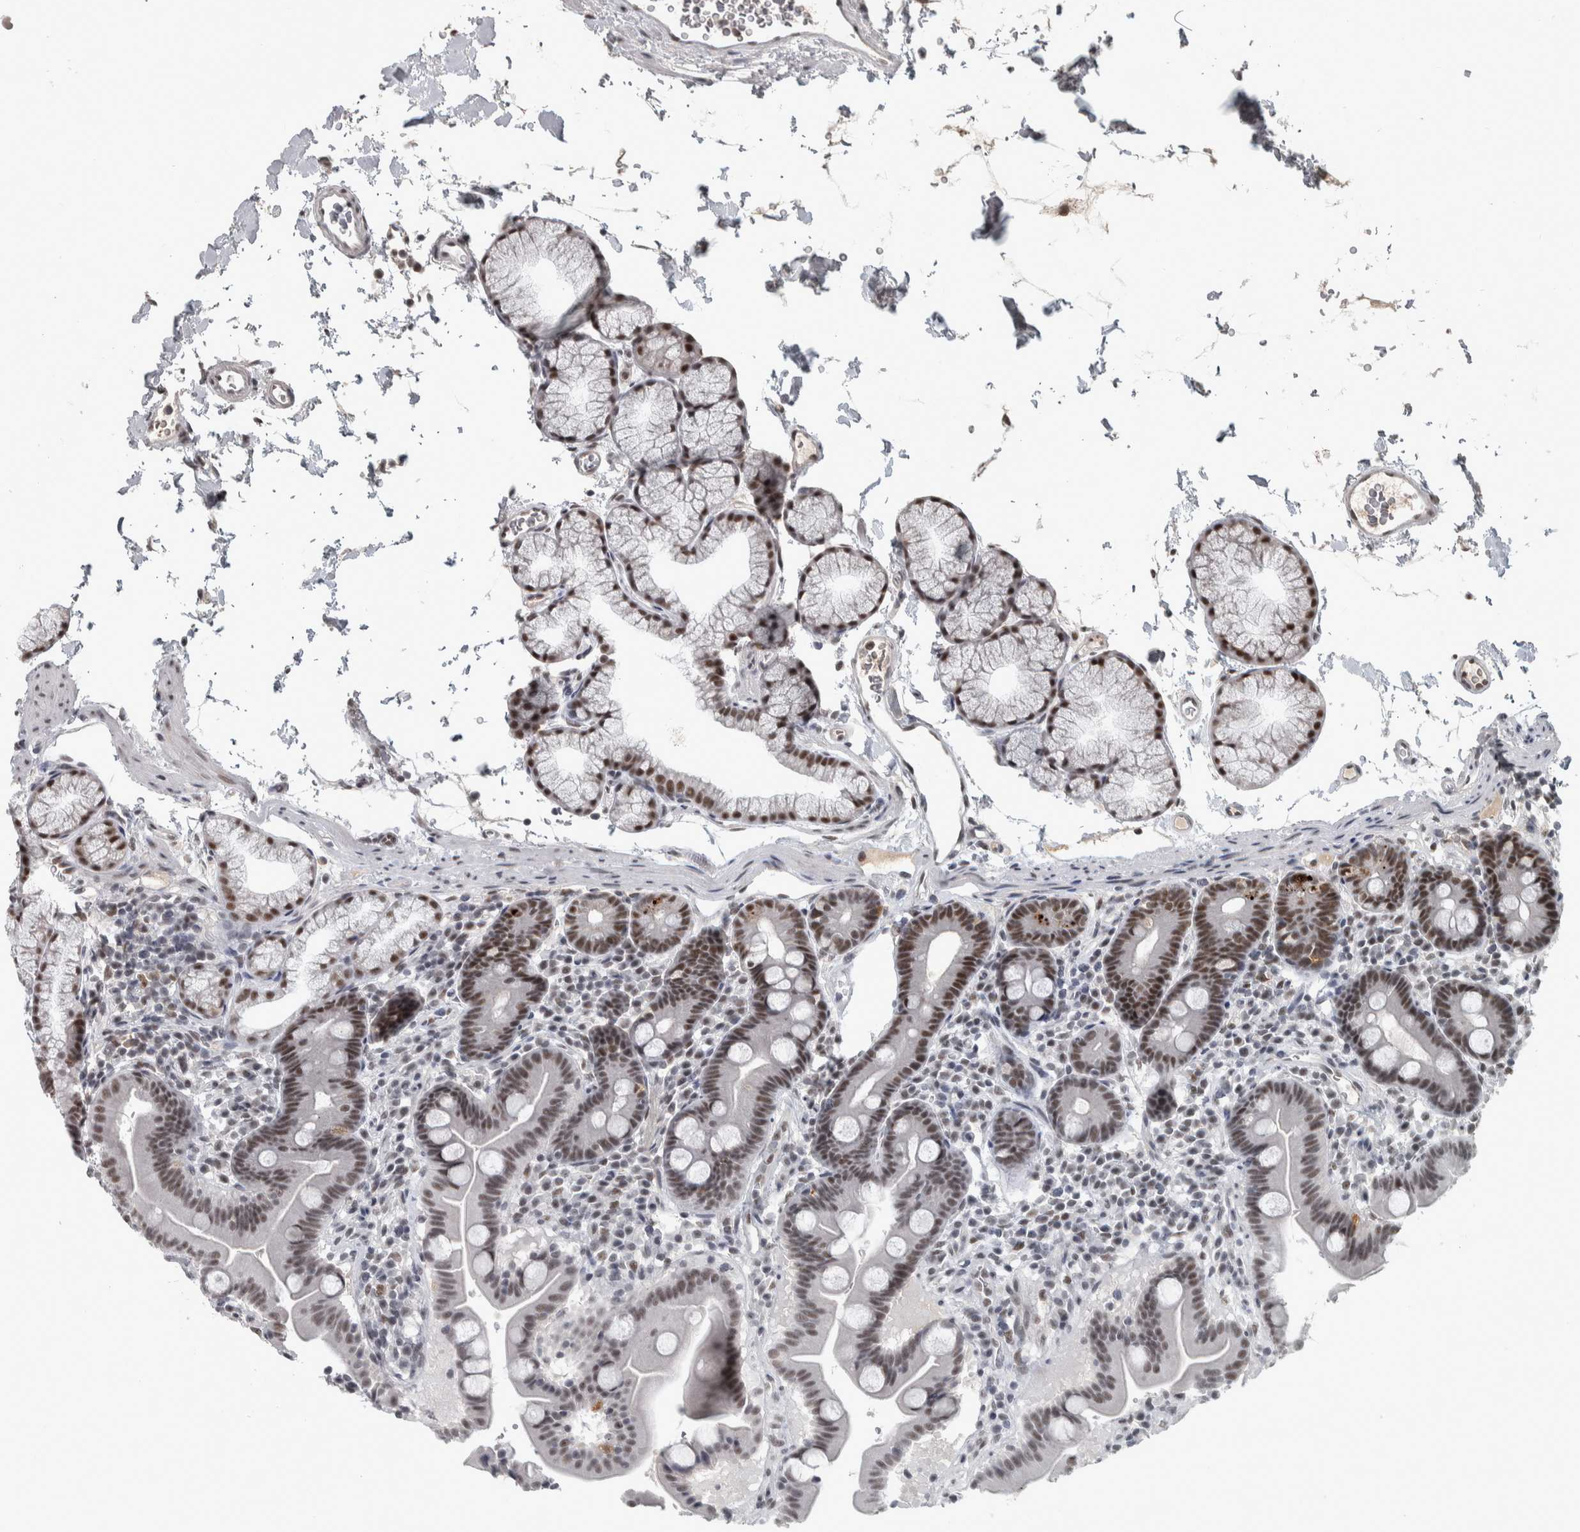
{"staining": {"intensity": "moderate", "quantity": ">75%", "location": "nuclear"}, "tissue": "duodenum", "cell_type": "Glandular cells", "image_type": "normal", "snomed": [{"axis": "morphology", "description": "Normal tissue, NOS"}, {"axis": "topography", "description": "Duodenum"}], "caption": "Brown immunohistochemical staining in normal human duodenum exhibits moderate nuclear staining in about >75% of glandular cells.", "gene": "DDX42", "patient": {"sex": "male", "age": 54}}